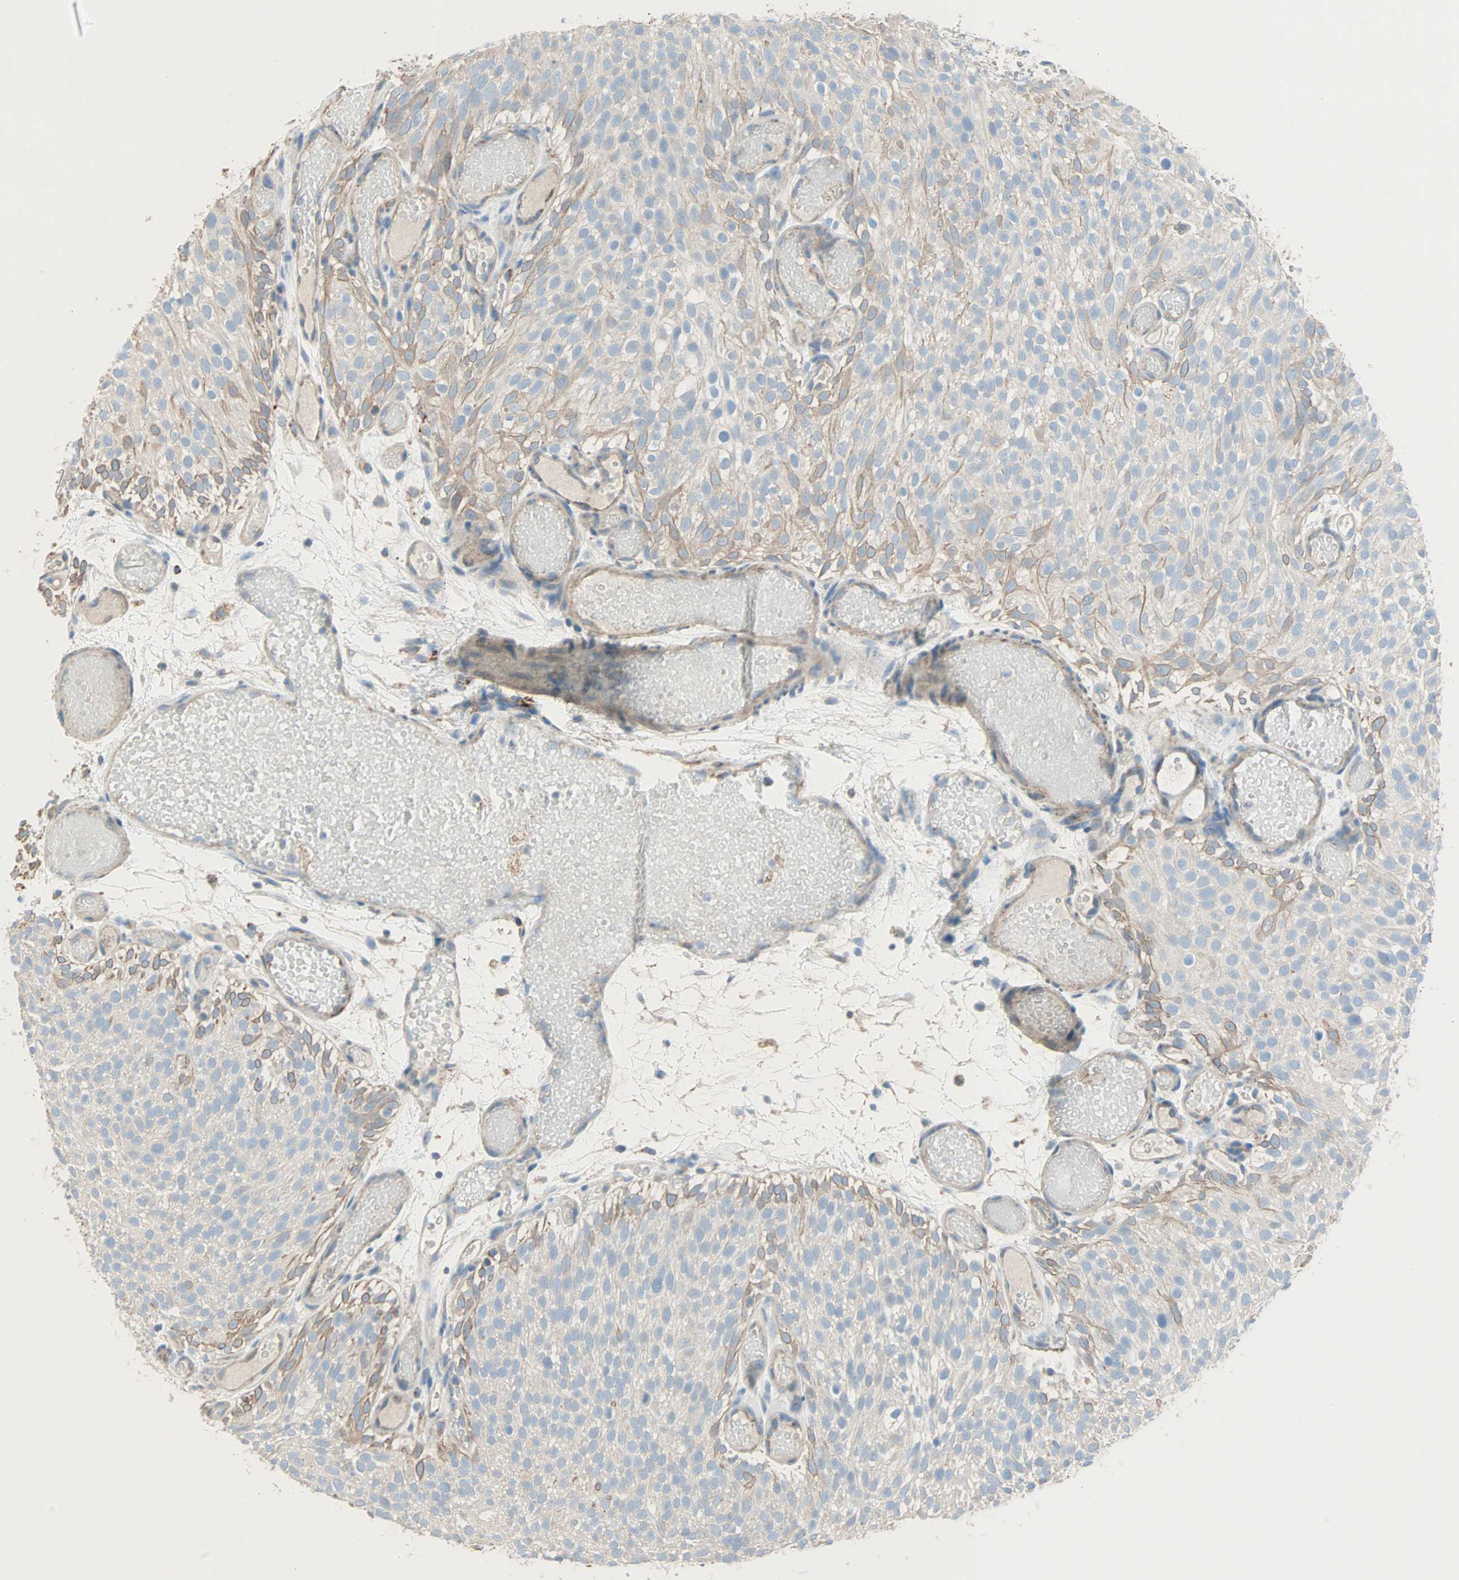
{"staining": {"intensity": "weak", "quantity": "<25%", "location": "cytoplasmic/membranous"}, "tissue": "urothelial cancer", "cell_type": "Tumor cells", "image_type": "cancer", "snomed": [{"axis": "morphology", "description": "Urothelial carcinoma, Low grade"}, {"axis": "topography", "description": "Urinary bladder"}], "caption": "This photomicrograph is of urothelial carcinoma (low-grade) stained with immunohistochemistry to label a protein in brown with the nuclei are counter-stained blue. There is no expression in tumor cells.", "gene": "ACVRL1", "patient": {"sex": "male", "age": 78}}